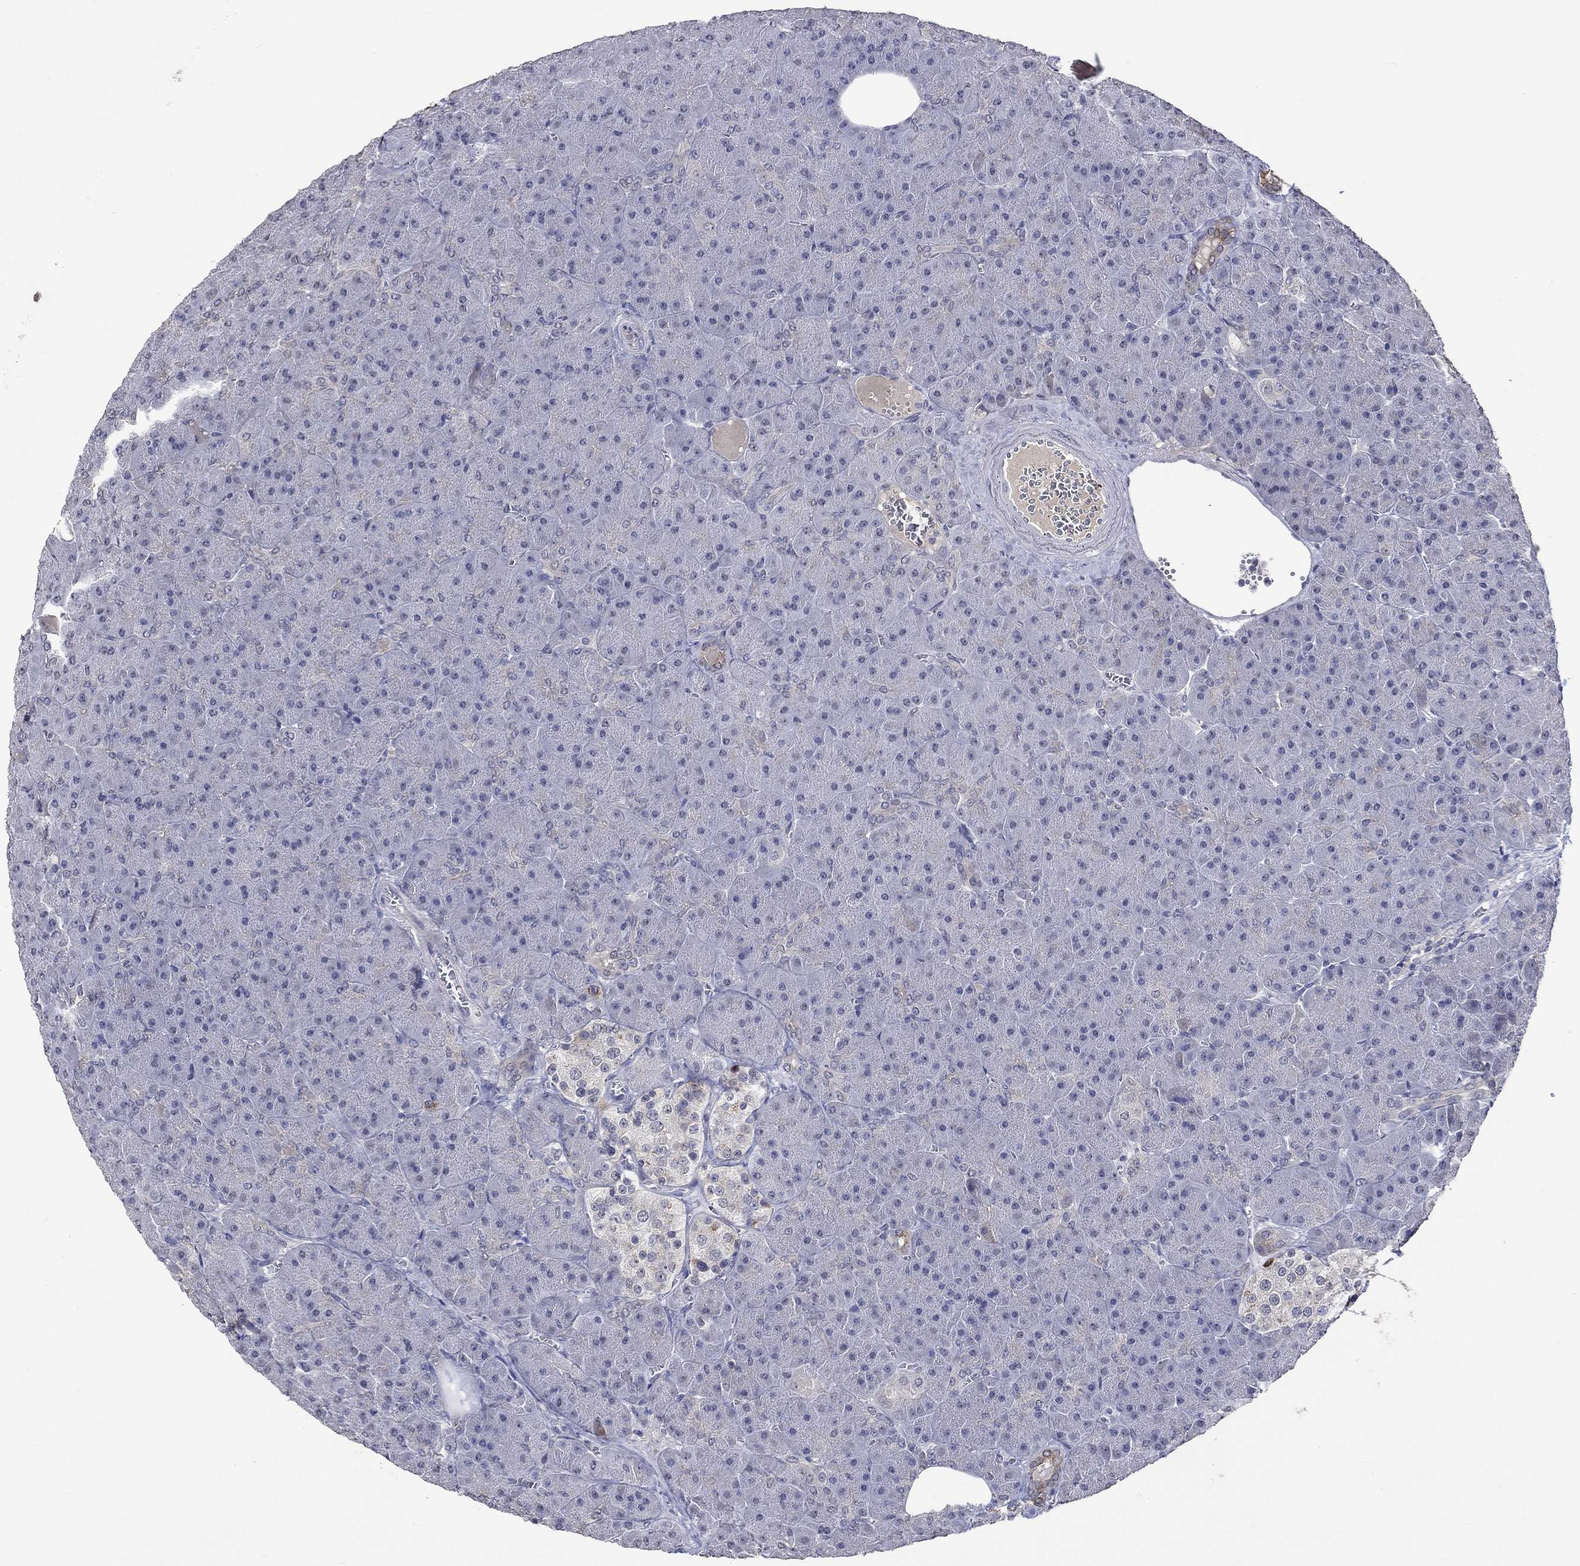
{"staining": {"intensity": "moderate", "quantity": "<25%", "location": "cytoplasmic/membranous"}, "tissue": "pancreas", "cell_type": "Exocrine glandular cells", "image_type": "normal", "snomed": [{"axis": "morphology", "description": "Normal tissue, NOS"}, {"axis": "topography", "description": "Pancreas"}], "caption": "Exocrine glandular cells exhibit moderate cytoplasmic/membranous expression in about <25% of cells in normal pancreas. Using DAB (brown) and hematoxylin (blue) stains, captured at high magnification using brightfield microscopy.", "gene": "DDX3Y", "patient": {"sex": "male", "age": 61}}